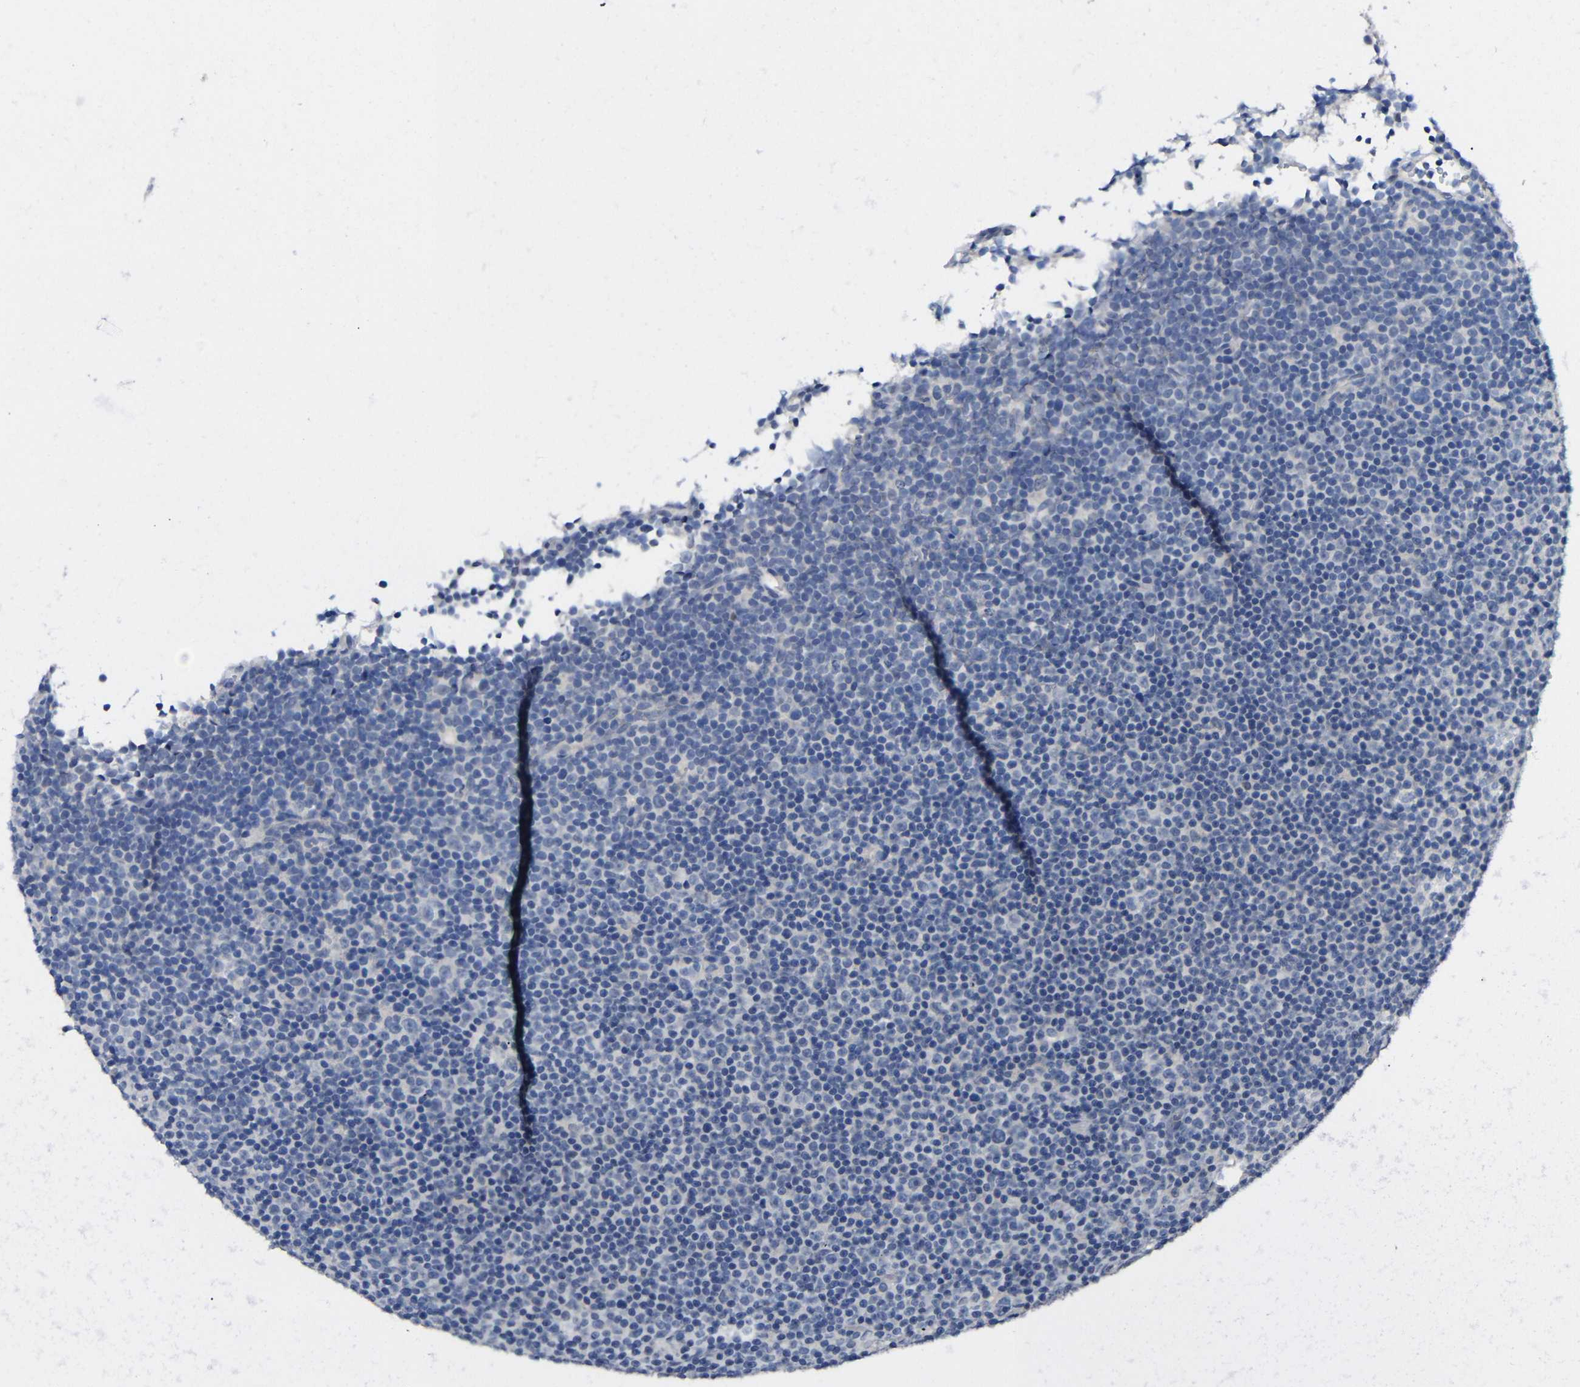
{"staining": {"intensity": "negative", "quantity": "none", "location": "none"}, "tissue": "lymphoma", "cell_type": "Tumor cells", "image_type": "cancer", "snomed": [{"axis": "morphology", "description": "Malignant lymphoma, non-Hodgkin's type, Low grade"}, {"axis": "topography", "description": "Lymph node"}], "caption": "IHC image of human lymphoma stained for a protein (brown), which shows no expression in tumor cells.", "gene": "HNF1A", "patient": {"sex": "female", "age": 67}}